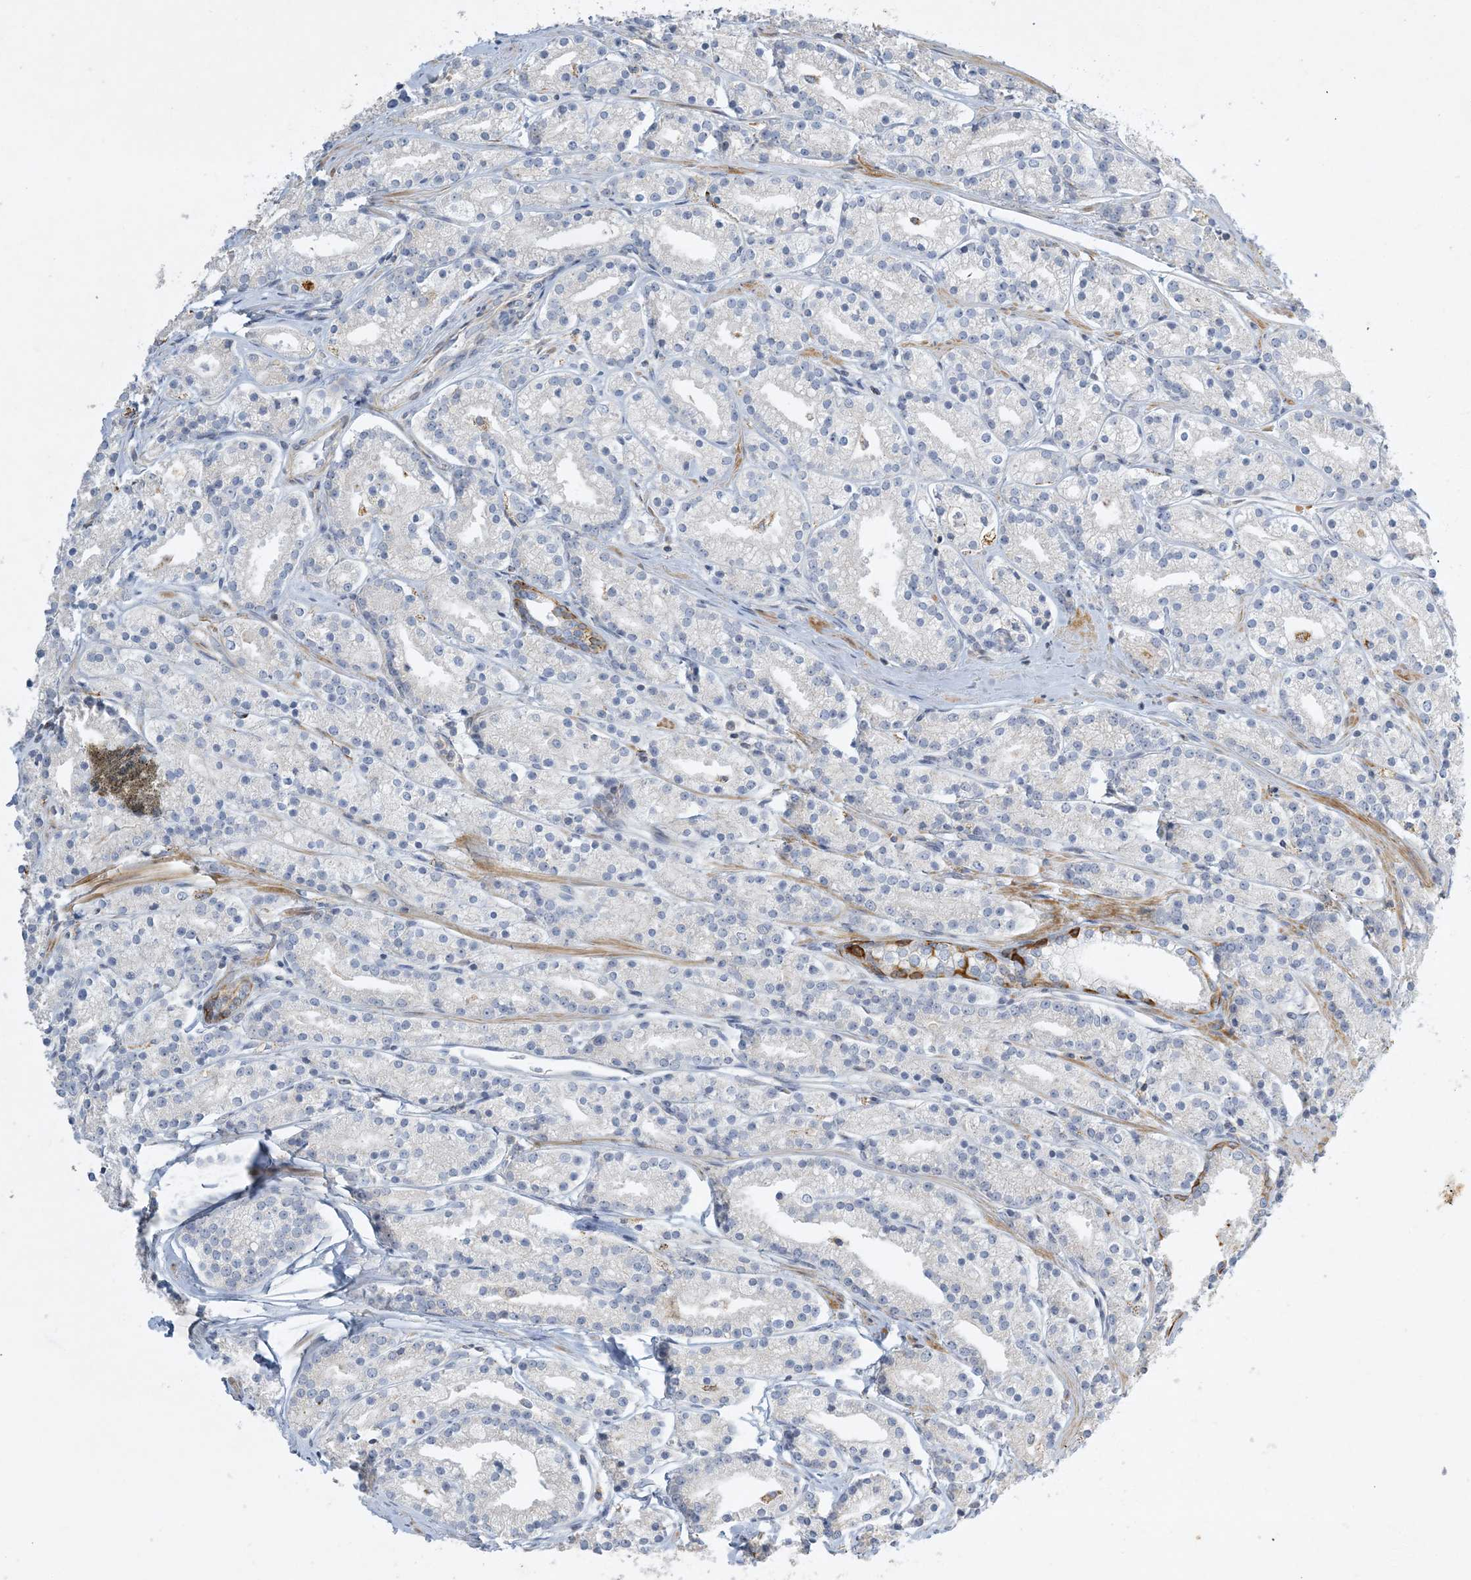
{"staining": {"intensity": "negative", "quantity": "none", "location": "none"}, "tissue": "prostate cancer", "cell_type": "Tumor cells", "image_type": "cancer", "snomed": [{"axis": "morphology", "description": "Adenocarcinoma, High grade"}, {"axis": "topography", "description": "Prostate"}], "caption": "Tumor cells are negative for protein expression in human prostate adenocarcinoma (high-grade).", "gene": "LTN1", "patient": {"sex": "male", "age": 69}}